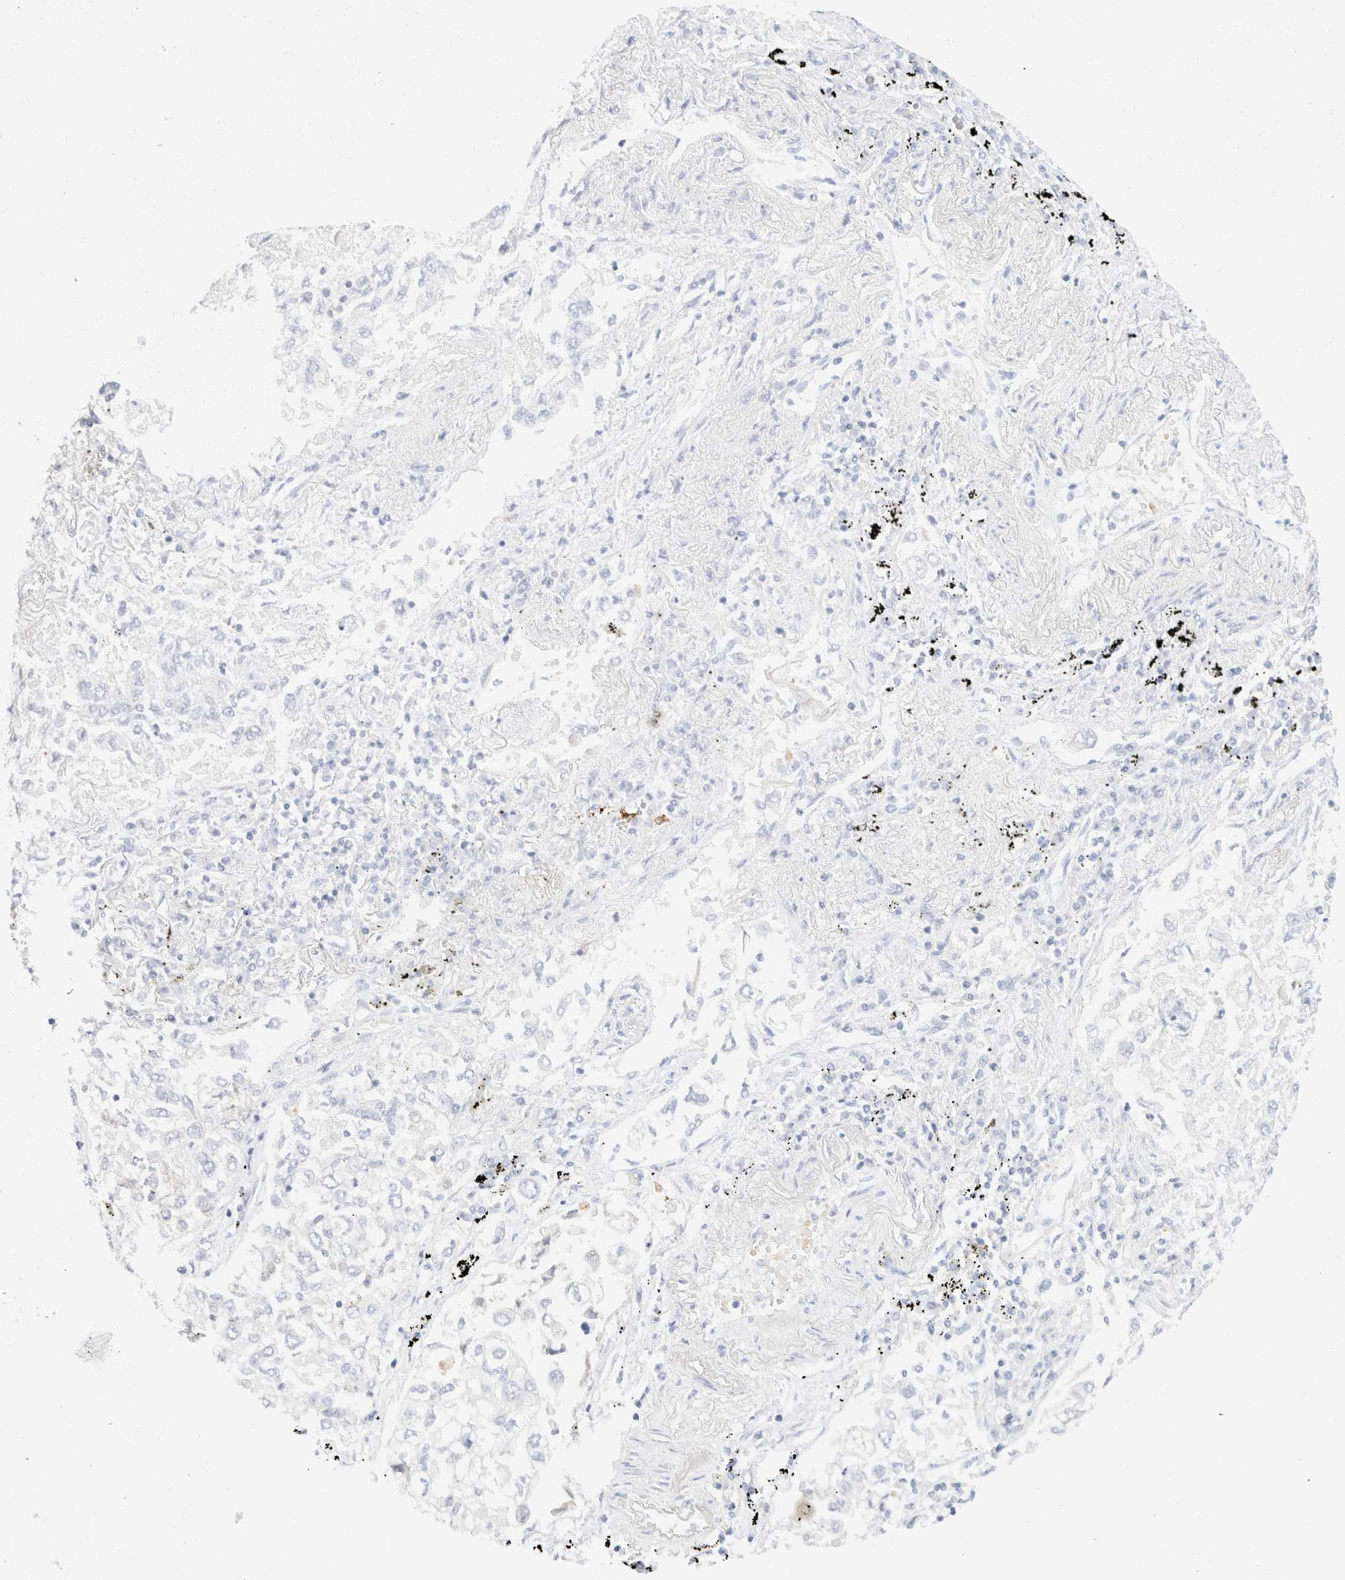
{"staining": {"intensity": "negative", "quantity": "none", "location": "none"}, "tissue": "lung cancer", "cell_type": "Tumor cells", "image_type": "cancer", "snomed": [{"axis": "morphology", "description": "Inflammation, NOS"}, {"axis": "morphology", "description": "Adenocarcinoma, NOS"}, {"axis": "topography", "description": "Lung"}], "caption": "Immunohistochemistry (IHC) histopathology image of human lung cancer stained for a protein (brown), which demonstrates no expression in tumor cells.", "gene": "KRT20", "patient": {"sex": "male", "age": 63}}